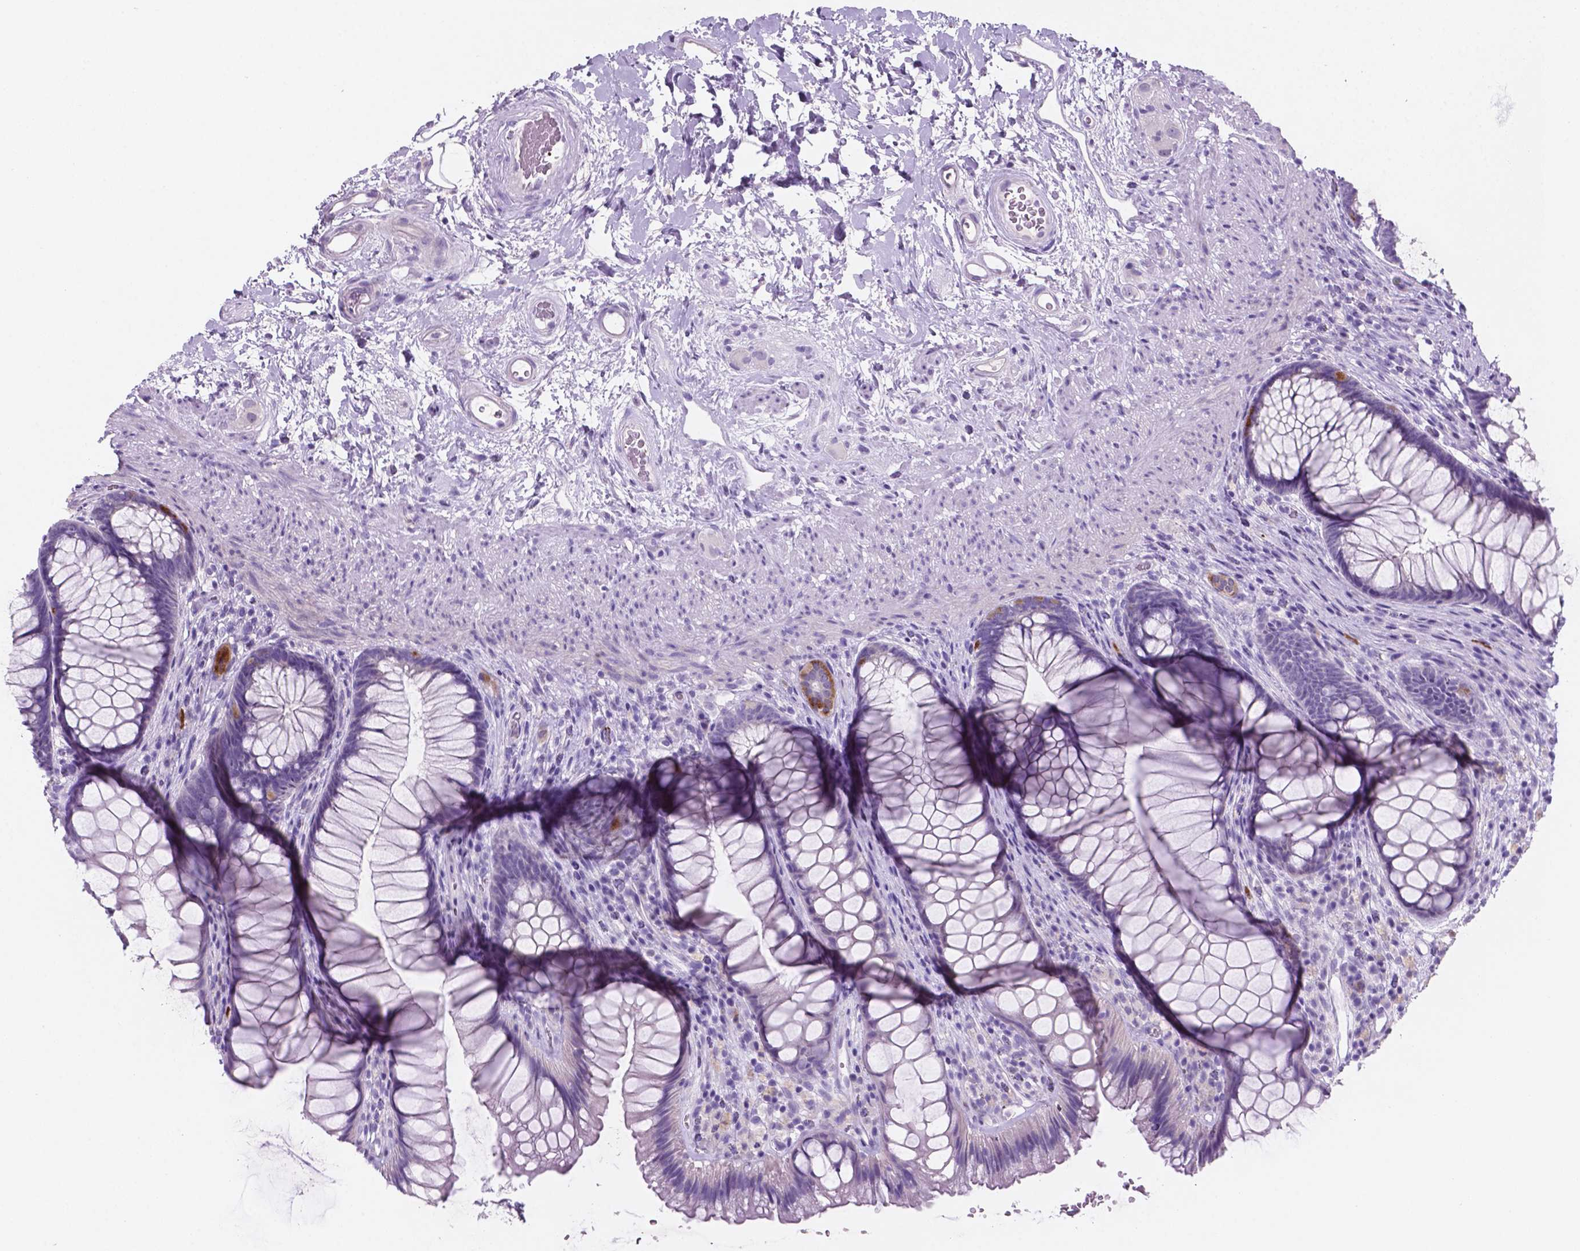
{"staining": {"intensity": "moderate", "quantity": "<25%", "location": "cytoplasmic/membranous"}, "tissue": "rectum", "cell_type": "Glandular cells", "image_type": "normal", "snomed": [{"axis": "morphology", "description": "Normal tissue, NOS"}, {"axis": "topography", "description": "Smooth muscle"}, {"axis": "topography", "description": "Rectum"}], "caption": "Unremarkable rectum reveals moderate cytoplasmic/membranous expression in about <25% of glandular cells.", "gene": "EBLN2", "patient": {"sex": "male", "age": 53}}